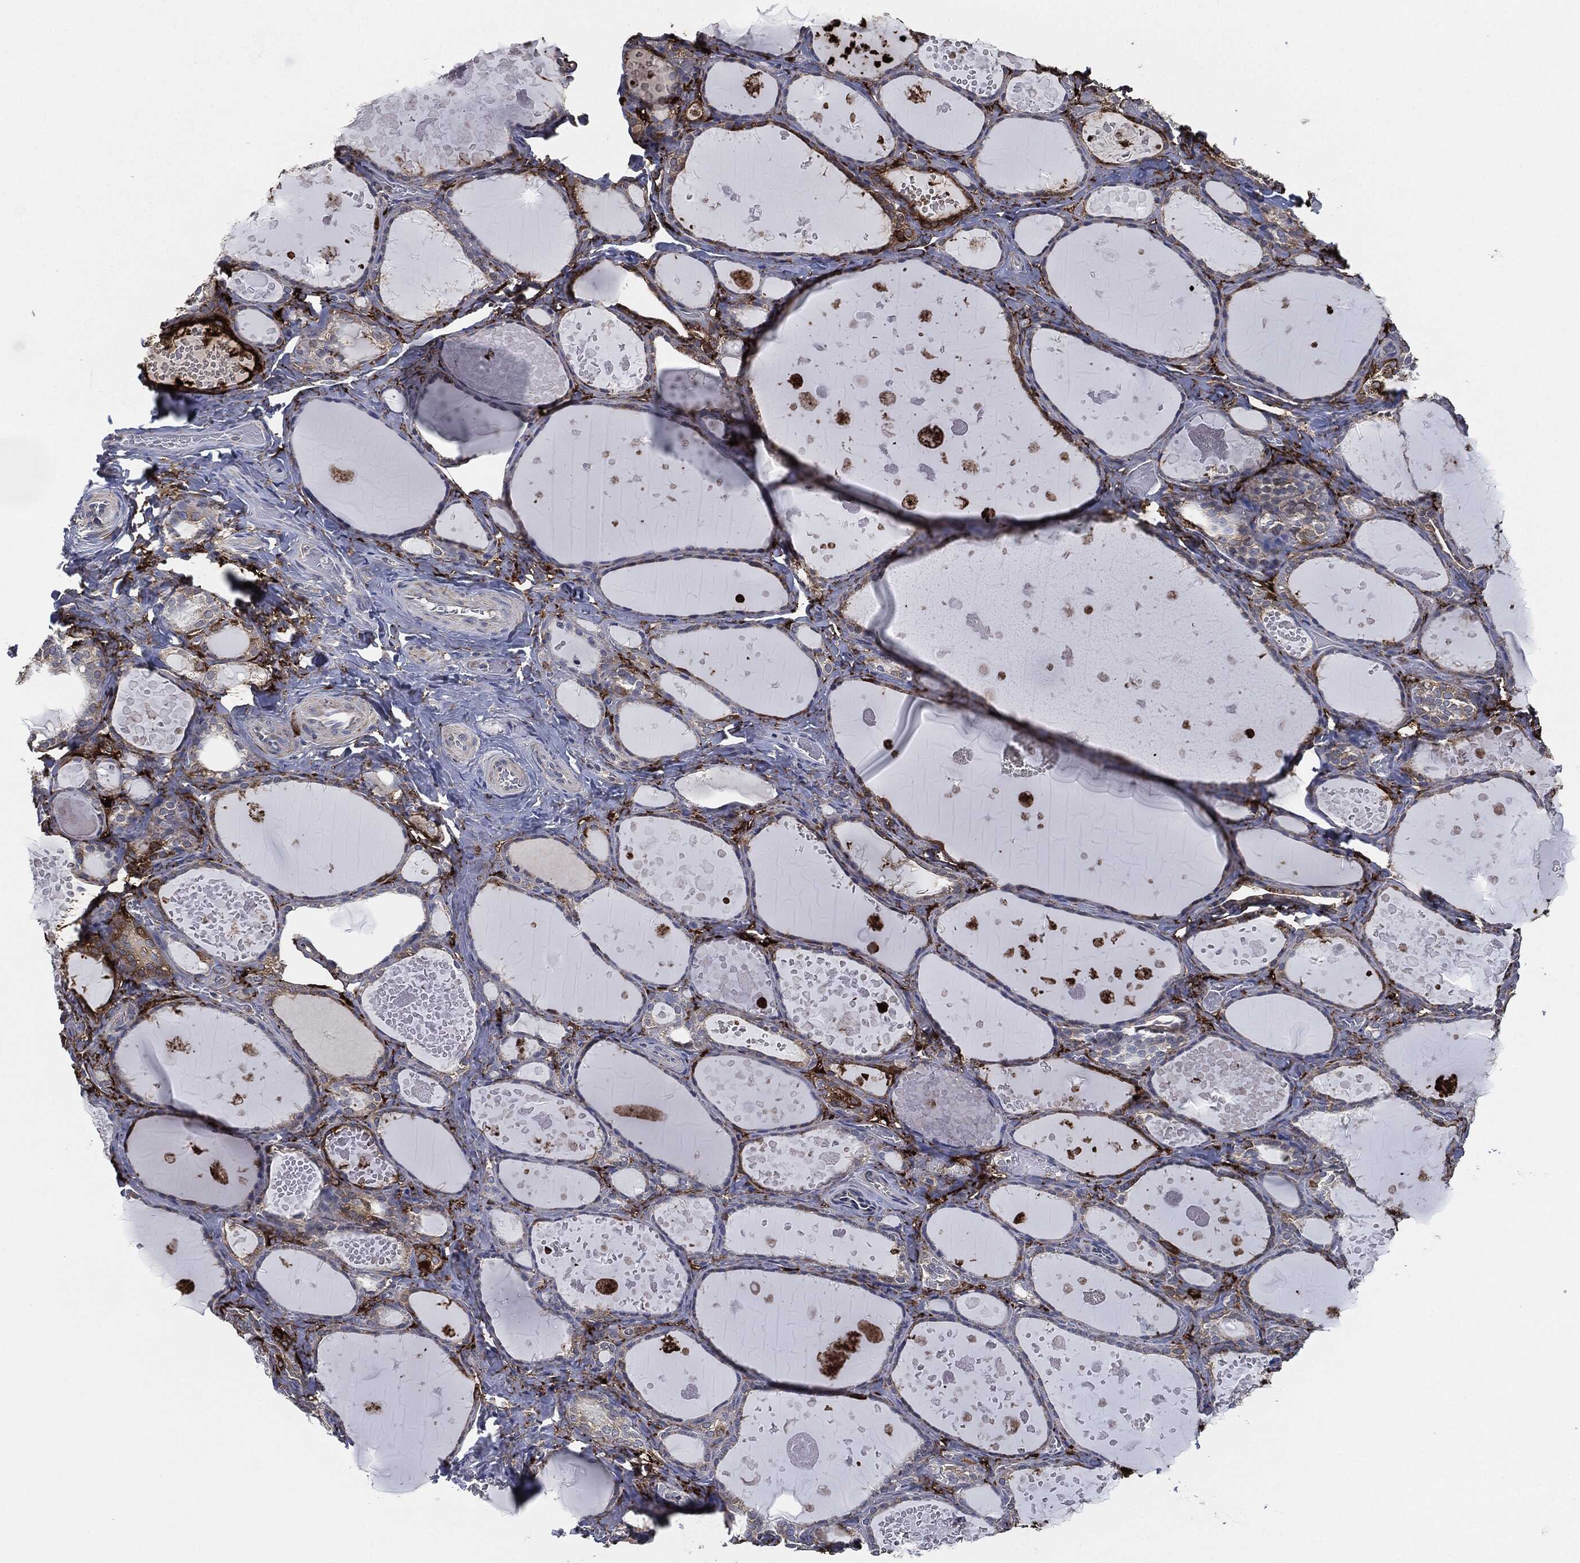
{"staining": {"intensity": "negative", "quantity": "none", "location": "none"}, "tissue": "thyroid gland", "cell_type": "Glandular cells", "image_type": "normal", "snomed": [{"axis": "morphology", "description": "Normal tissue, NOS"}, {"axis": "topography", "description": "Thyroid gland"}], "caption": "Image shows no protein expression in glandular cells of unremarkable thyroid gland. The staining is performed using DAB brown chromogen with nuclei counter-stained in using hematoxylin.", "gene": "TMEM11", "patient": {"sex": "female", "age": 56}}